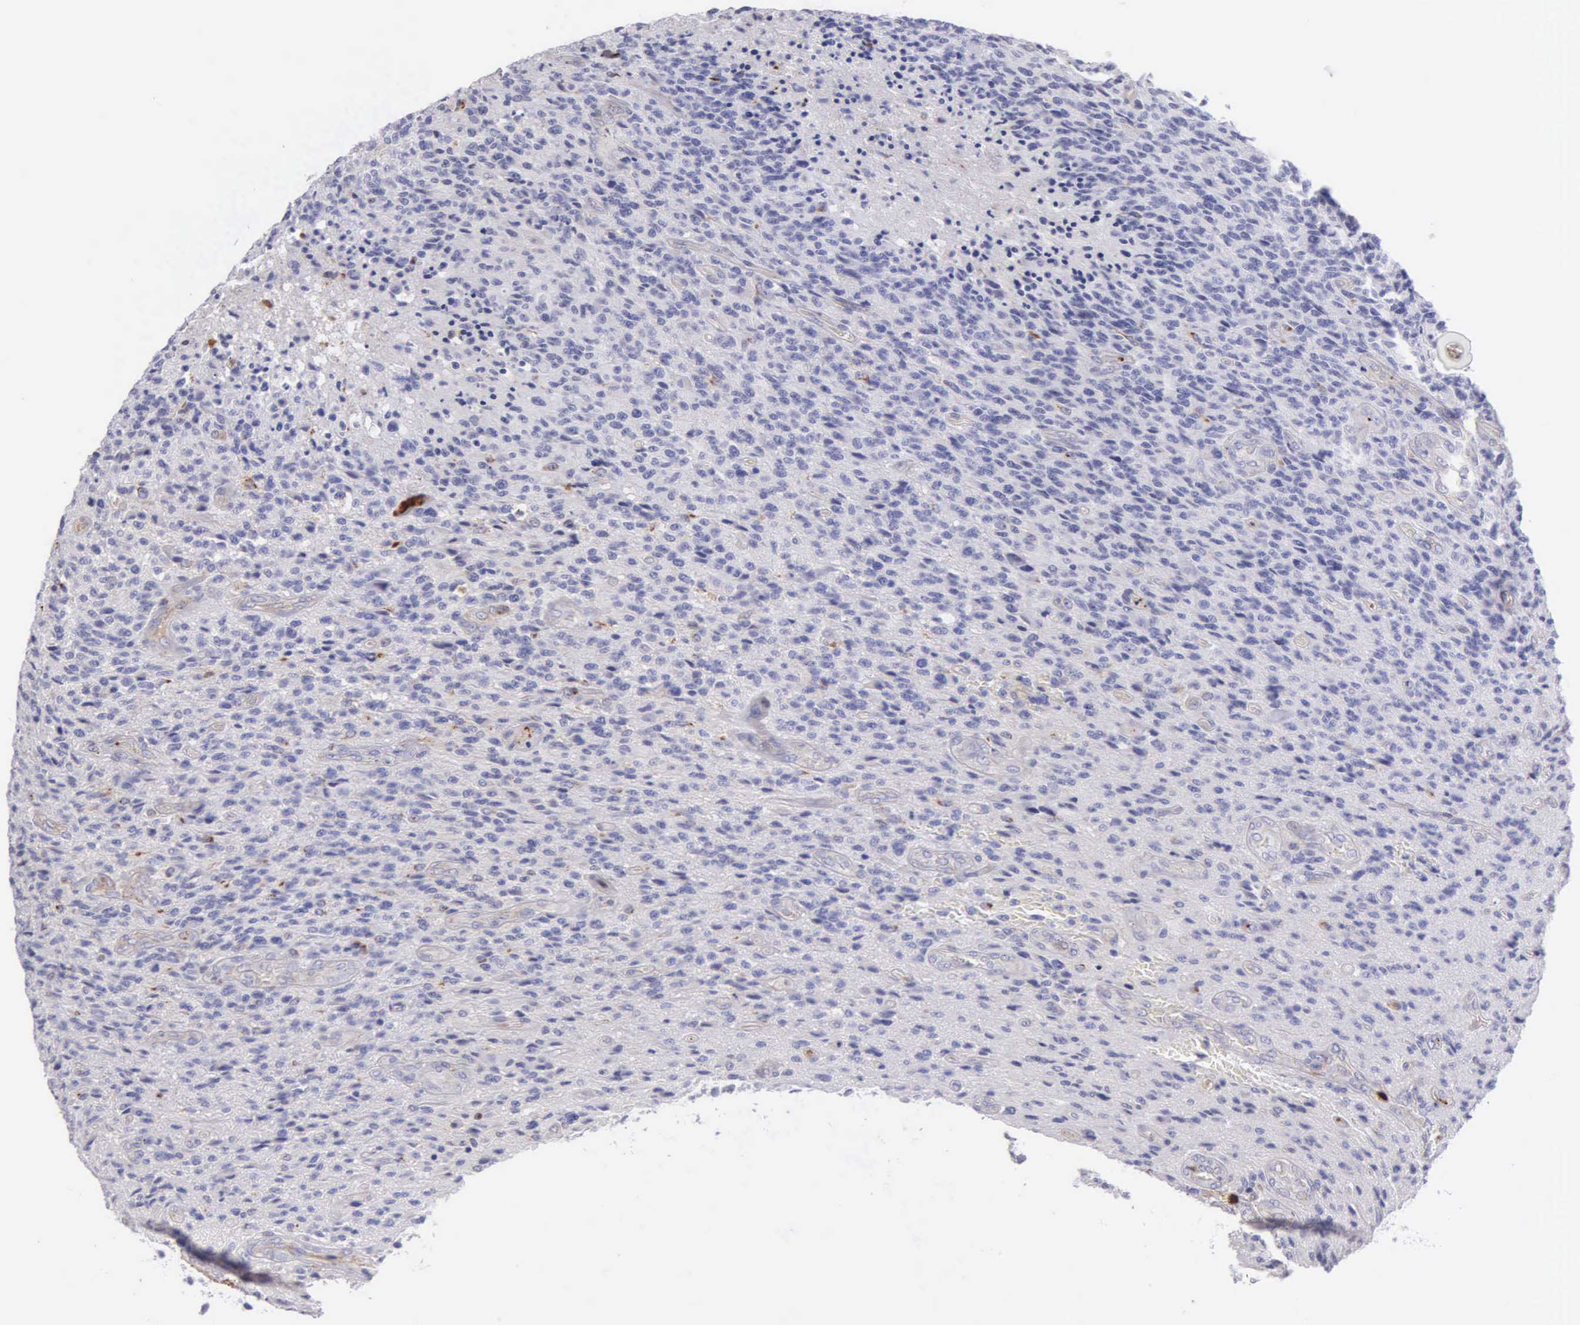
{"staining": {"intensity": "negative", "quantity": "none", "location": "none"}, "tissue": "glioma", "cell_type": "Tumor cells", "image_type": "cancer", "snomed": [{"axis": "morphology", "description": "Glioma, malignant, High grade"}, {"axis": "topography", "description": "Brain"}], "caption": "Image shows no significant protein expression in tumor cells of malignant high-grade glioma.", "gene": "SRGN", "patient": {"sex": "male", "age": 36}}